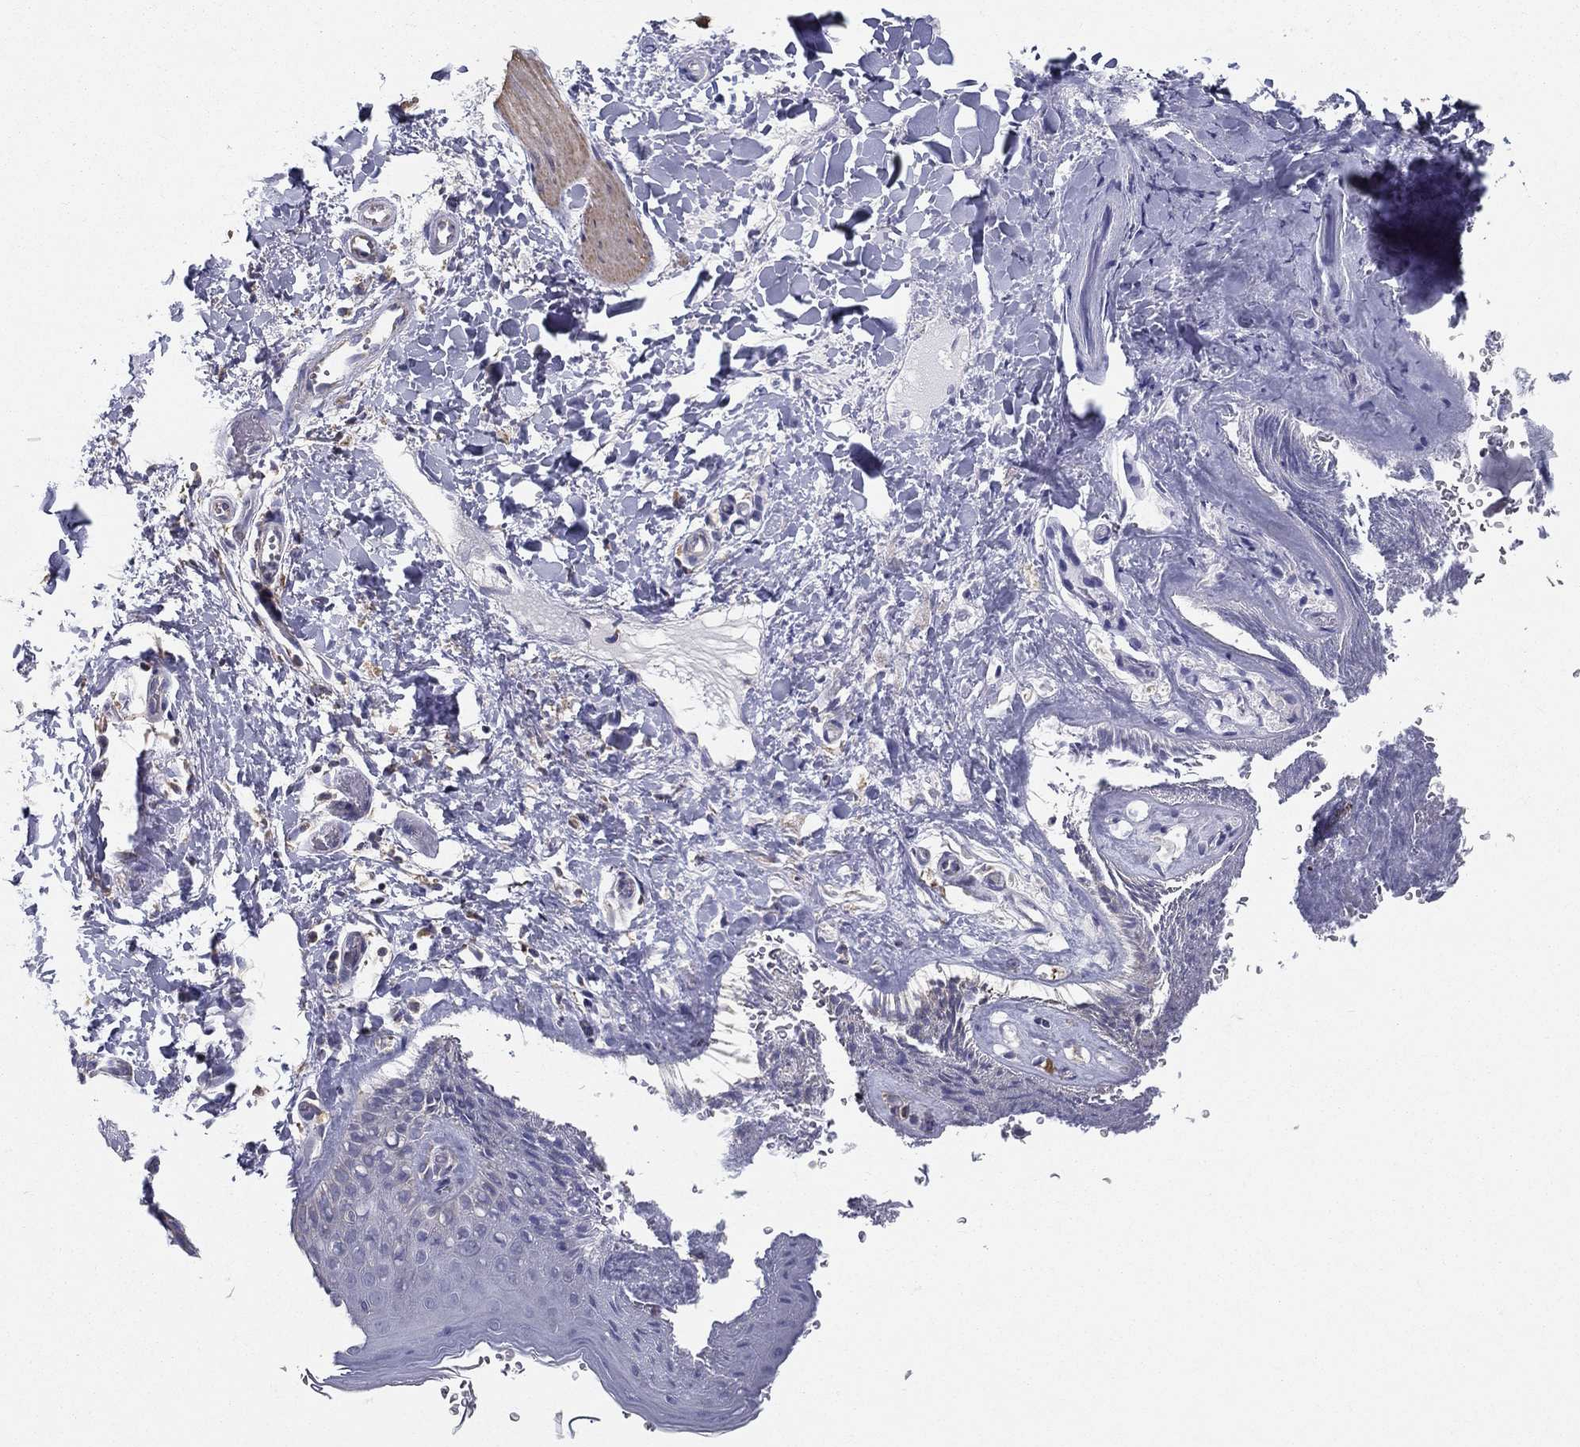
{"staining": {"intensity": "negative", "quantity": "none", "location": "none"}, "tissue": "skin", "cell_type": "Epidermal cells", "image_type": "normal", "snomed": [{"axis": "morphology", "description": "Normal tissue, NOS"}, {"axis": "topography", "description": "Anal"}], "caption": "The micrograph exhibits no staining of epidermal cells in normal skin. Brightfield microscopy of IHC stained with DAB (brown) and hematoxylin (blue), captured at high magnification.", "gene": "PCSK1", "patient": {"sex": "male", "age": 36}}